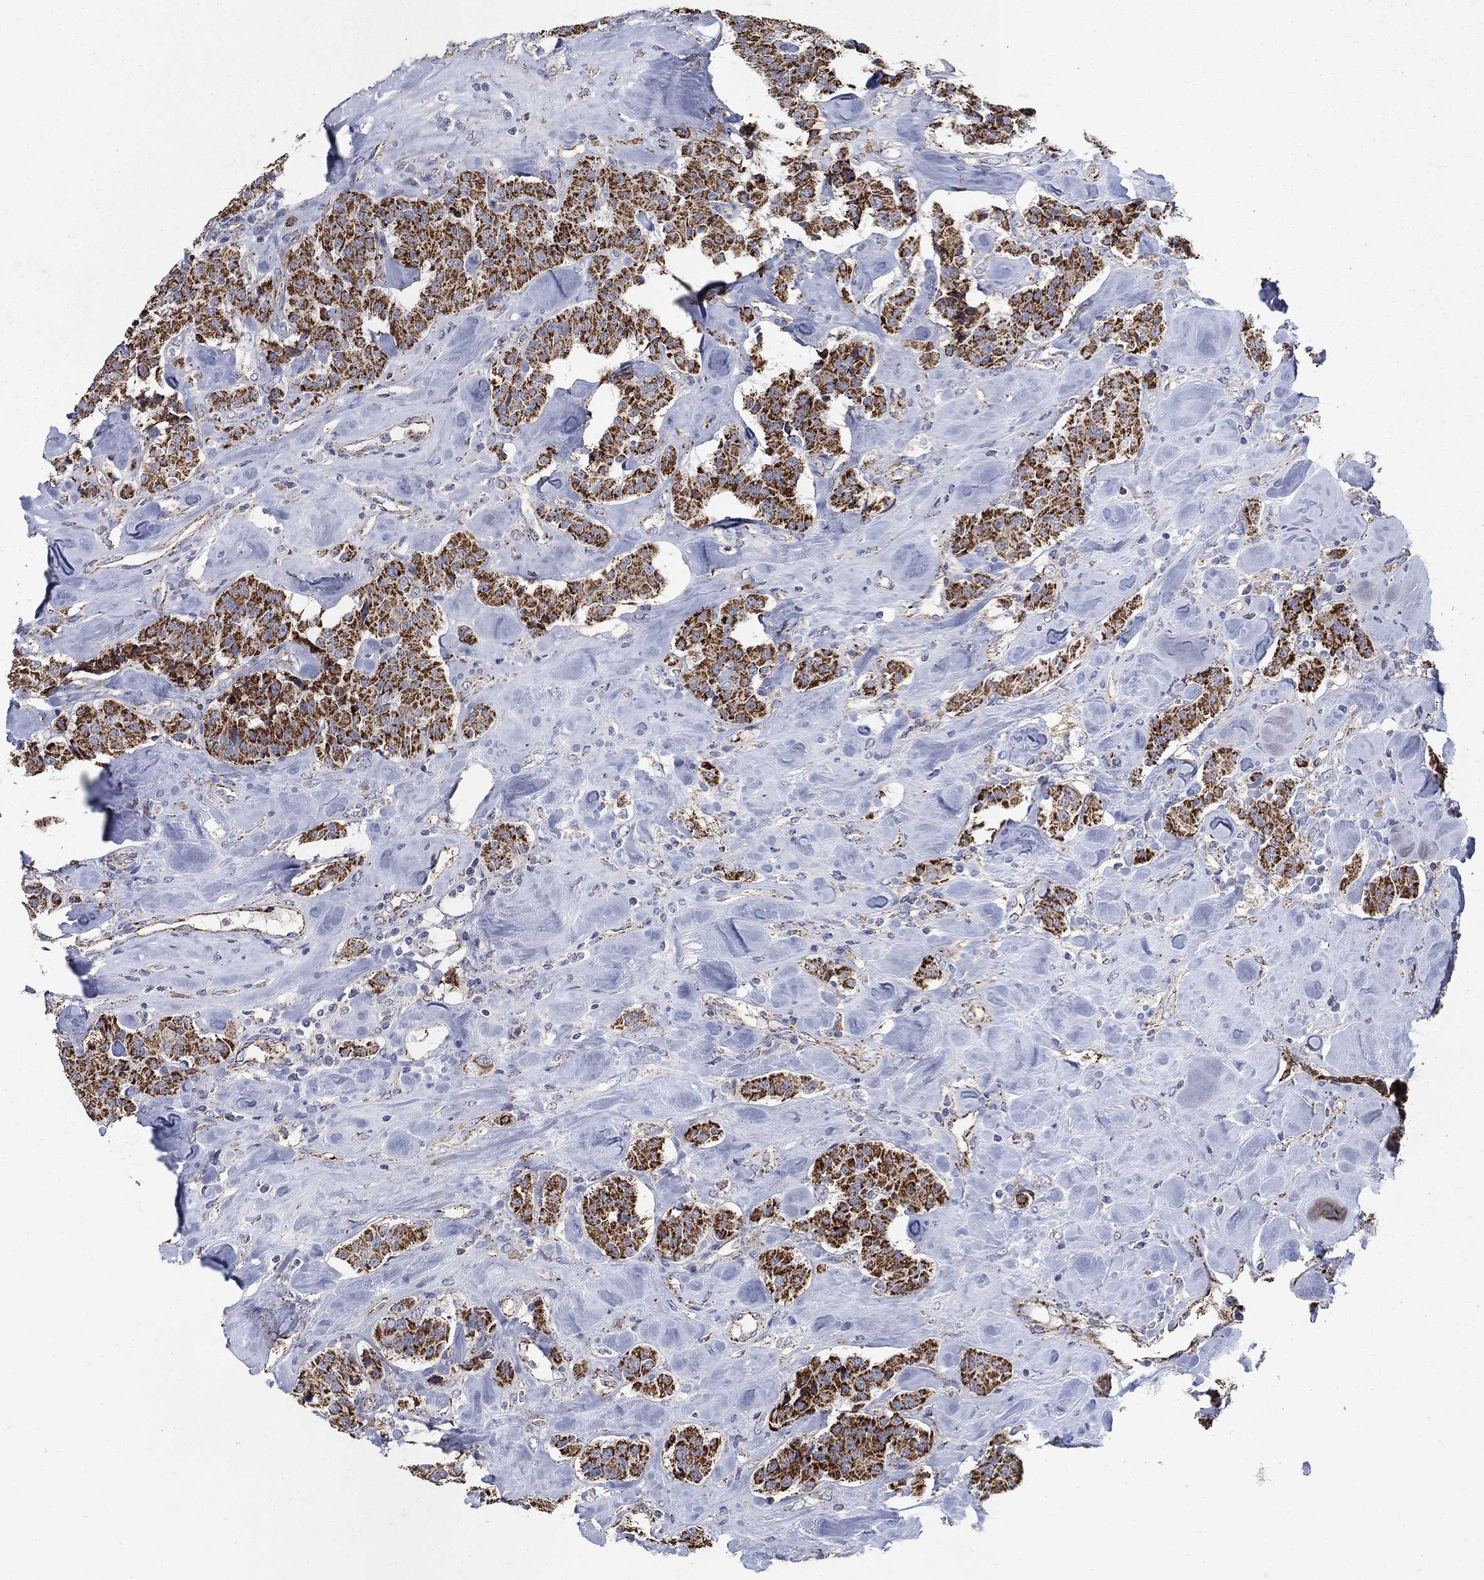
{"staining": {"intensity": "strong", "quantity": ">75%", "location": "cytoplasmic/membranous"}, "tissue": "carcinoid", "cell_type": "Tumor cells", "image_type": "cancer", "snomed": [{"axis": "morphology", "description": "Carcinoid, malignant, NOS"}, {"axis": "topography", "description": "Pancreas"}], "caption": "Malignant carcinoid stained with DAB (3,3'-diaminobenzidine) IHC displays high levels of strong cytoplasmic/membranous staining in about >75% of tumor cells.", "gene": "PNPLA2", "patient": {"sex": "male", "age": 41}}